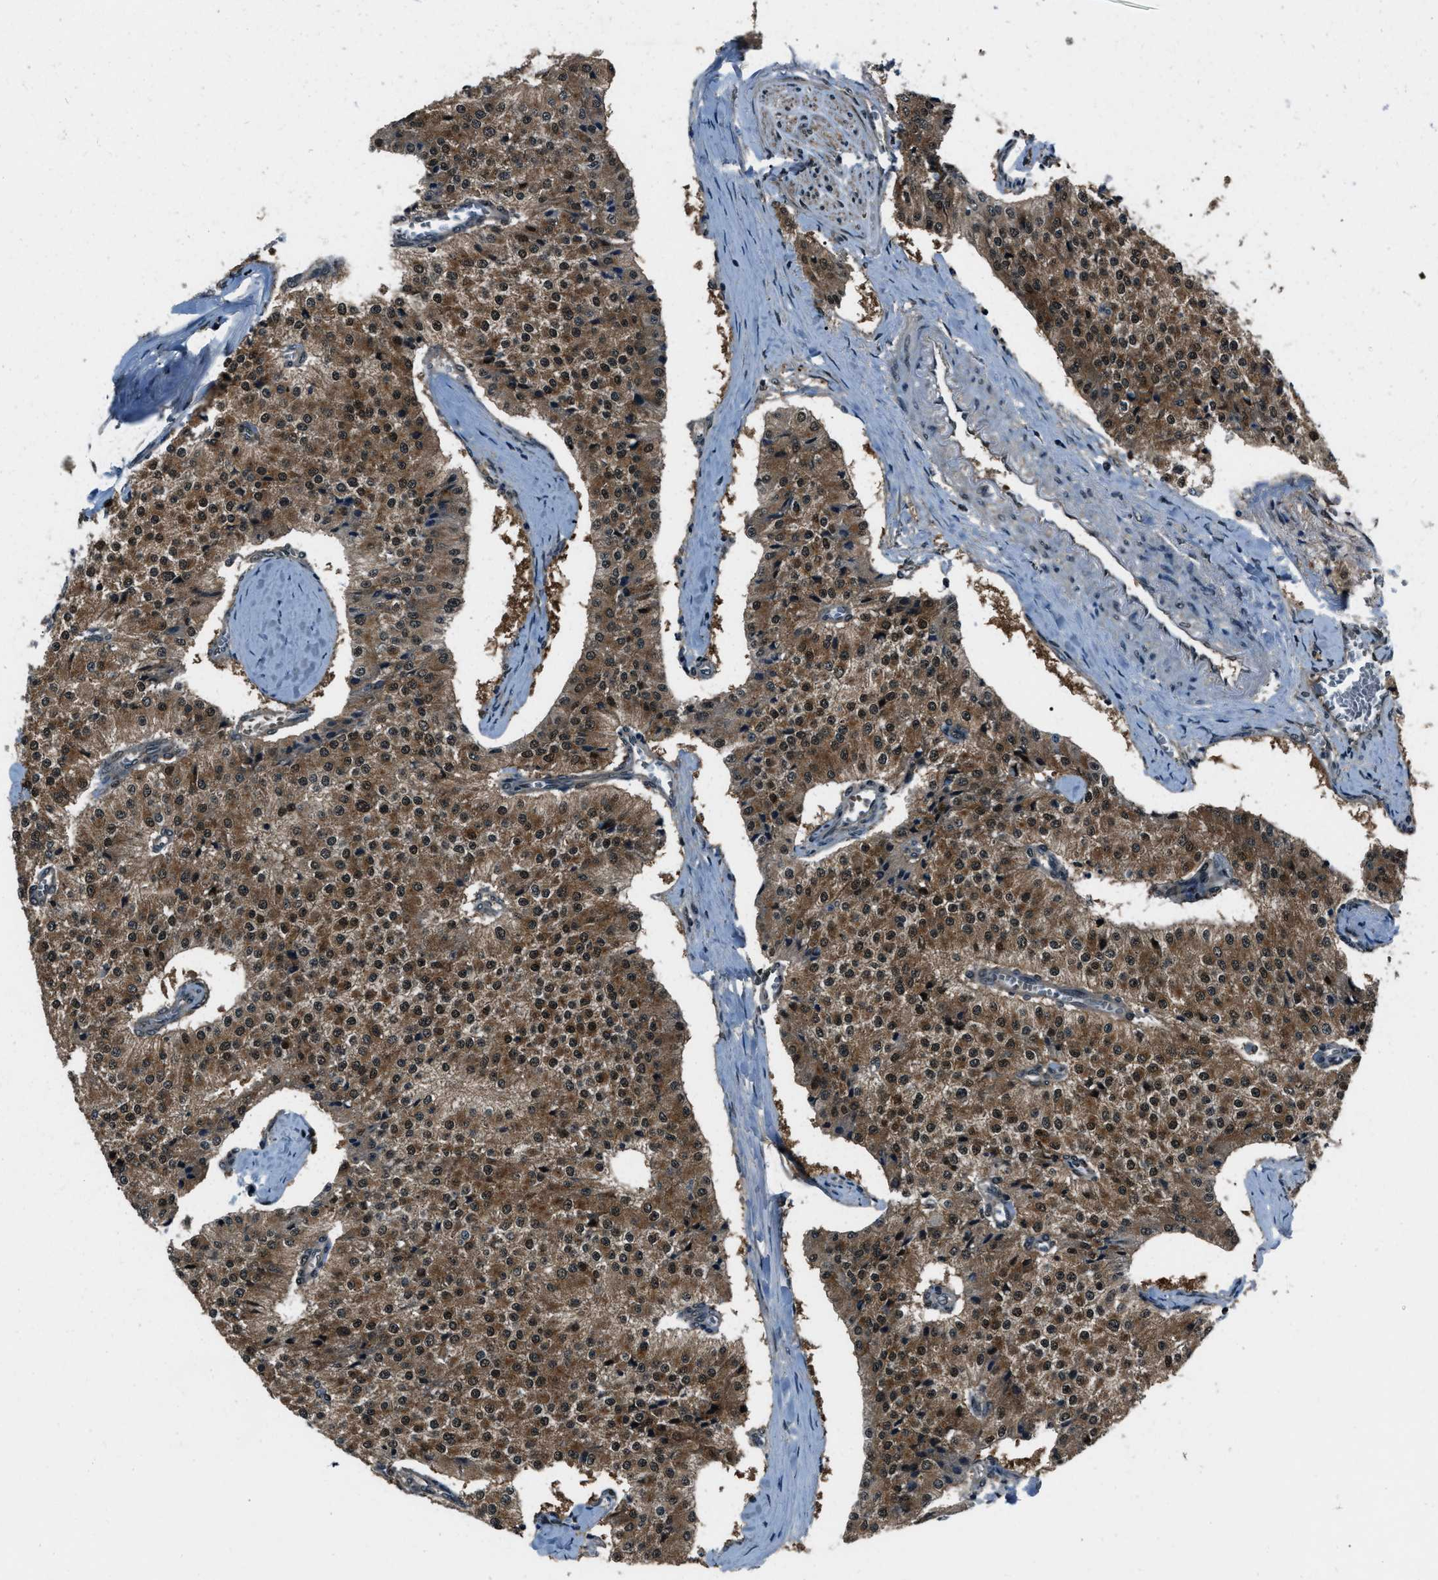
{"staining": {"intensity": "strong", "quantity": ">75%", "location": "cytoplasmic/membranous,nuclear"}, "tissue": "carcinoid", "cell_type": "Tumor cells", "image_type": "cancer", "snomed": [{"axis": "morphology", "description": "Carcinoid, malignant, NOS"}, {"axis": "topography", "description": "Colon"}], "caption": "There is high levels of strong cytoplasmic/membranous and nuclear positivity in tumor cells of carcinoid, as demonstrated by immunohistochemical staining (brown color).", "gene": "NUDCD3", "patient": {"sex": "female", "age": 52}}